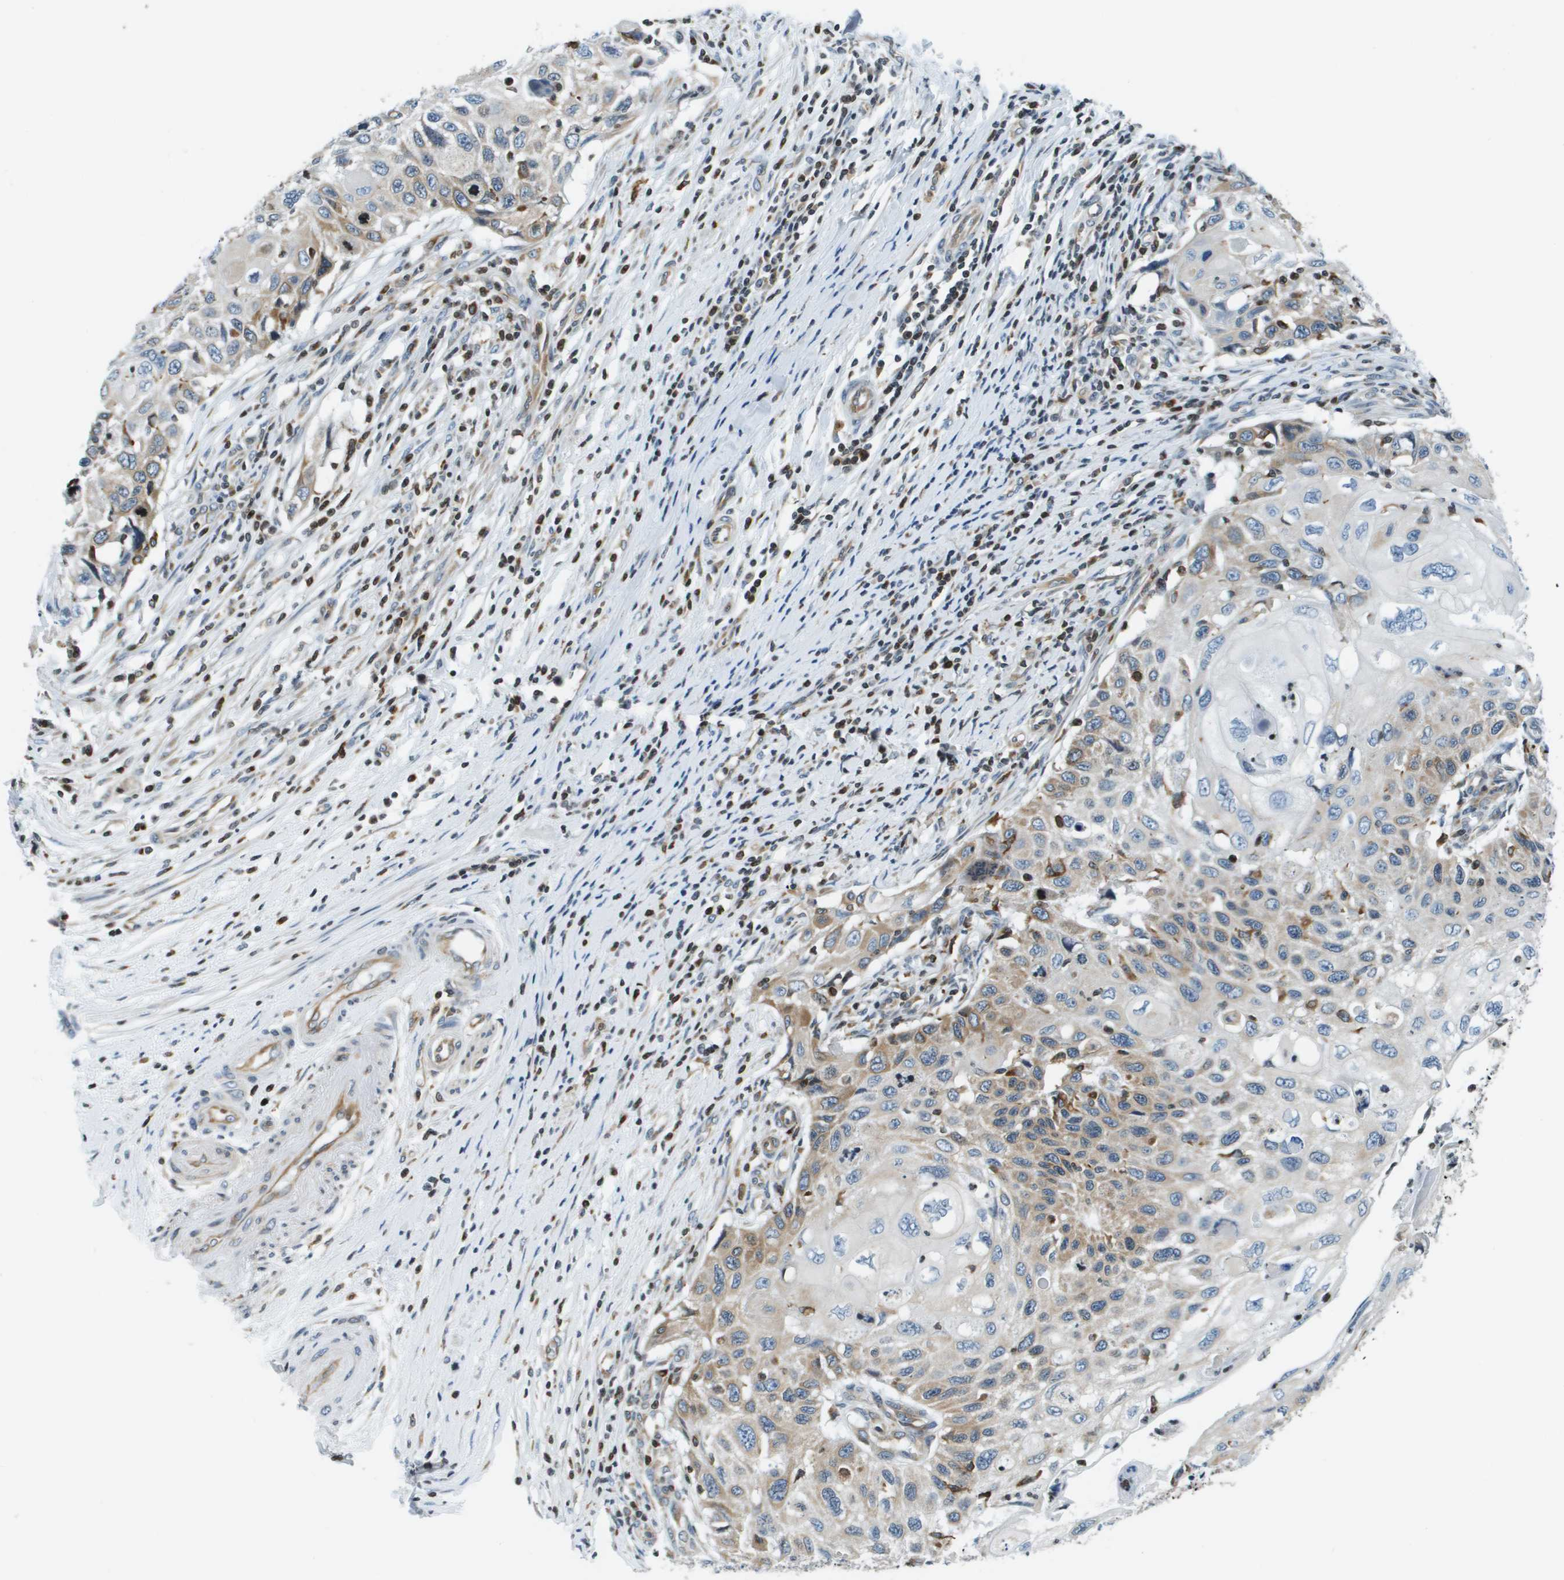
{"staining": {"intensity": "moderate", "quantity": "25%-75%", "location": "cytoplasmic/membranous"}, "tissue": "cervical cancer", "cell_type": "Tumor cells", "image_type": "cancer", "snomed": [{"axis": "morphology", "description": "Squamous cell carcinoma, NOS"}, {"axis": "topography", "description": "Cervix"}], "caption": "This photomicrograph demonstrates cervical cancer (squamous cell carcinoma) stained with IHC to label a protein in brown. The cytoplasmic/membranous of tumor cells show moderate positivity for the protein. Nuclei are counter-stained blue.", "gene": "ESYT1", "patient": {"sex": "female", "age": 70}}